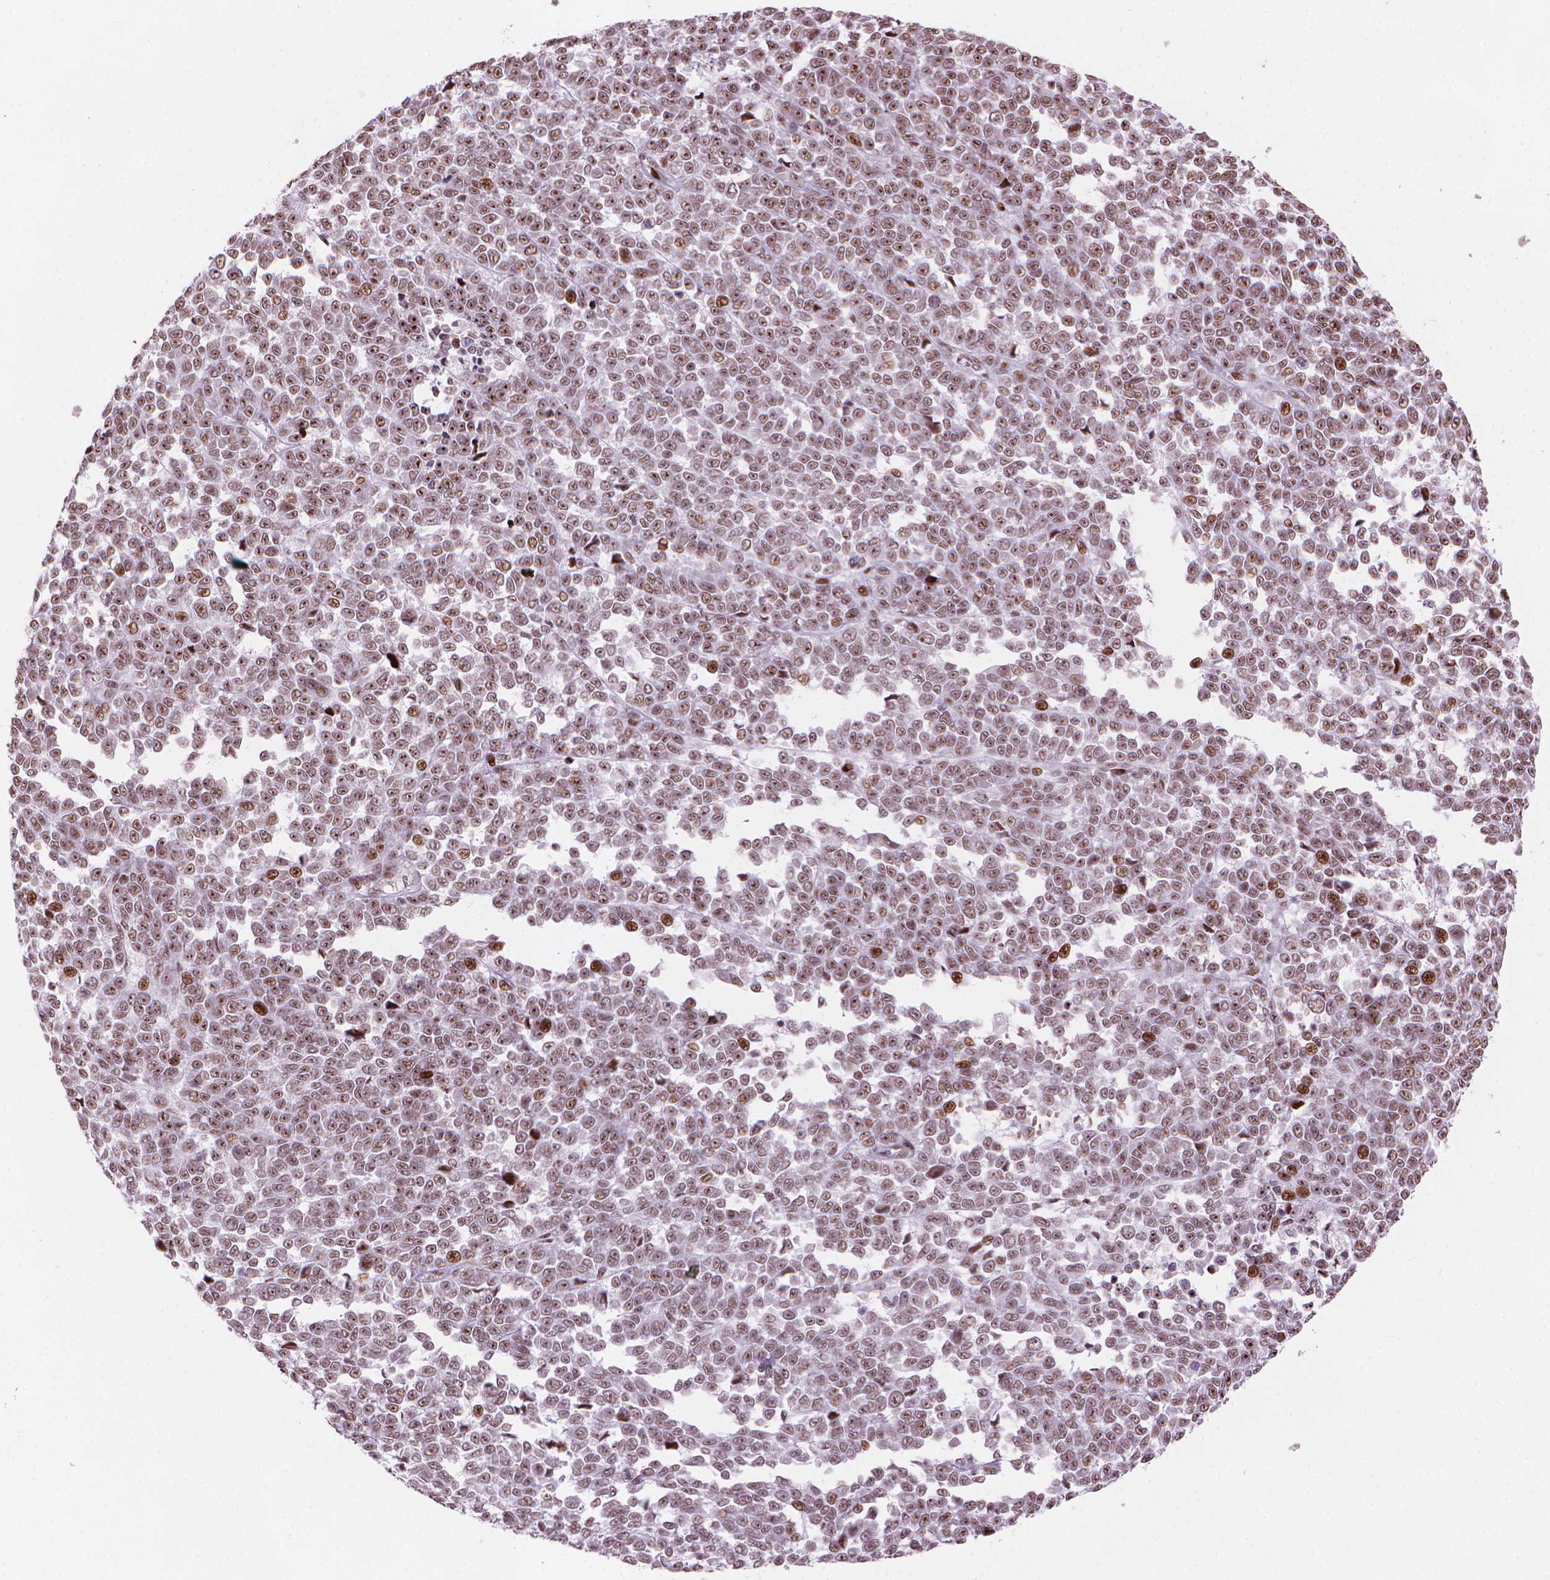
{"staining": {"intensity": "strong", "quantity": ">75%", "location": "nuclear"}, "tissue": "melanoma", "cell_type": "Tumor cells", "image_type": "cancer", "snomed": [{"axis": "morphology", "description": "Malignant melanoma, NOS"}, {"axis": "topography", "description": "Skin"}], "caption": "A high amount of strong nuclear staining is identified in about >75% of tumor cells in malignant melanoma tissue.", "gene": "HES7", "patient": {"sex": "female", "age": 95}}